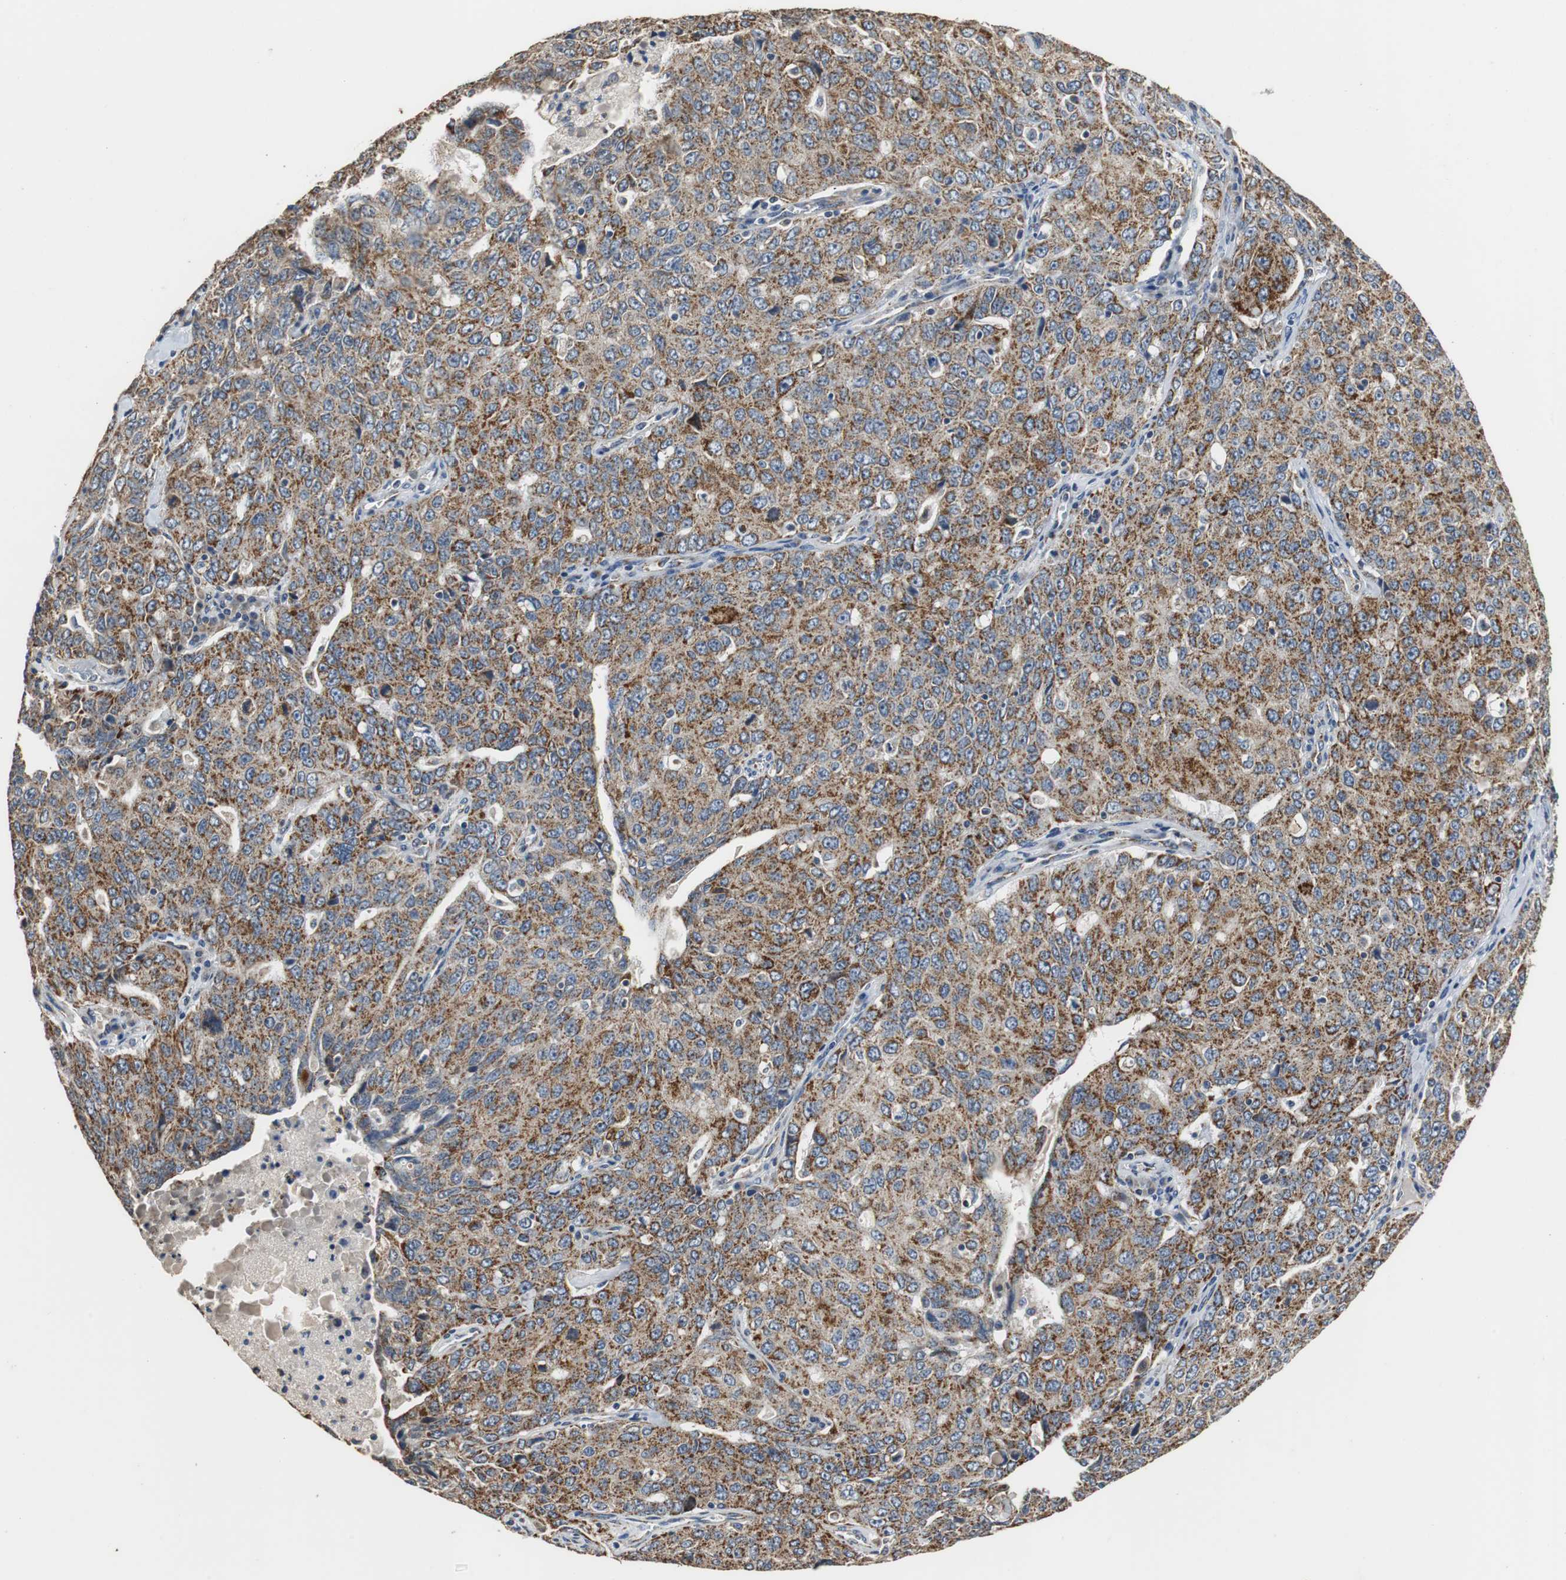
{"staining": {"intensity": "moderate", "quantity": ">75%", "location": "cytoplasmic/membranous"}, "tissue": "ovarian cancer", "cell_type": "Tumor cells", "image_type": "cancer", "snomed": [{"axis": "morphology", "description": "Carcinoma, endometroid"}, {"axis": "topography", "description": "Ovary"}], "caption": "Immunohistochemistry of human ovarian cancer (endometroid carcinoma) displays medium levels of moderate cytoplasmic/membranous staining in about >75% of tumor cells. (DAB = brown stain, brightfield microscopy at high magnification).", "gene": "HMGCL", "patient": {"sex": "female", "age": 62}}